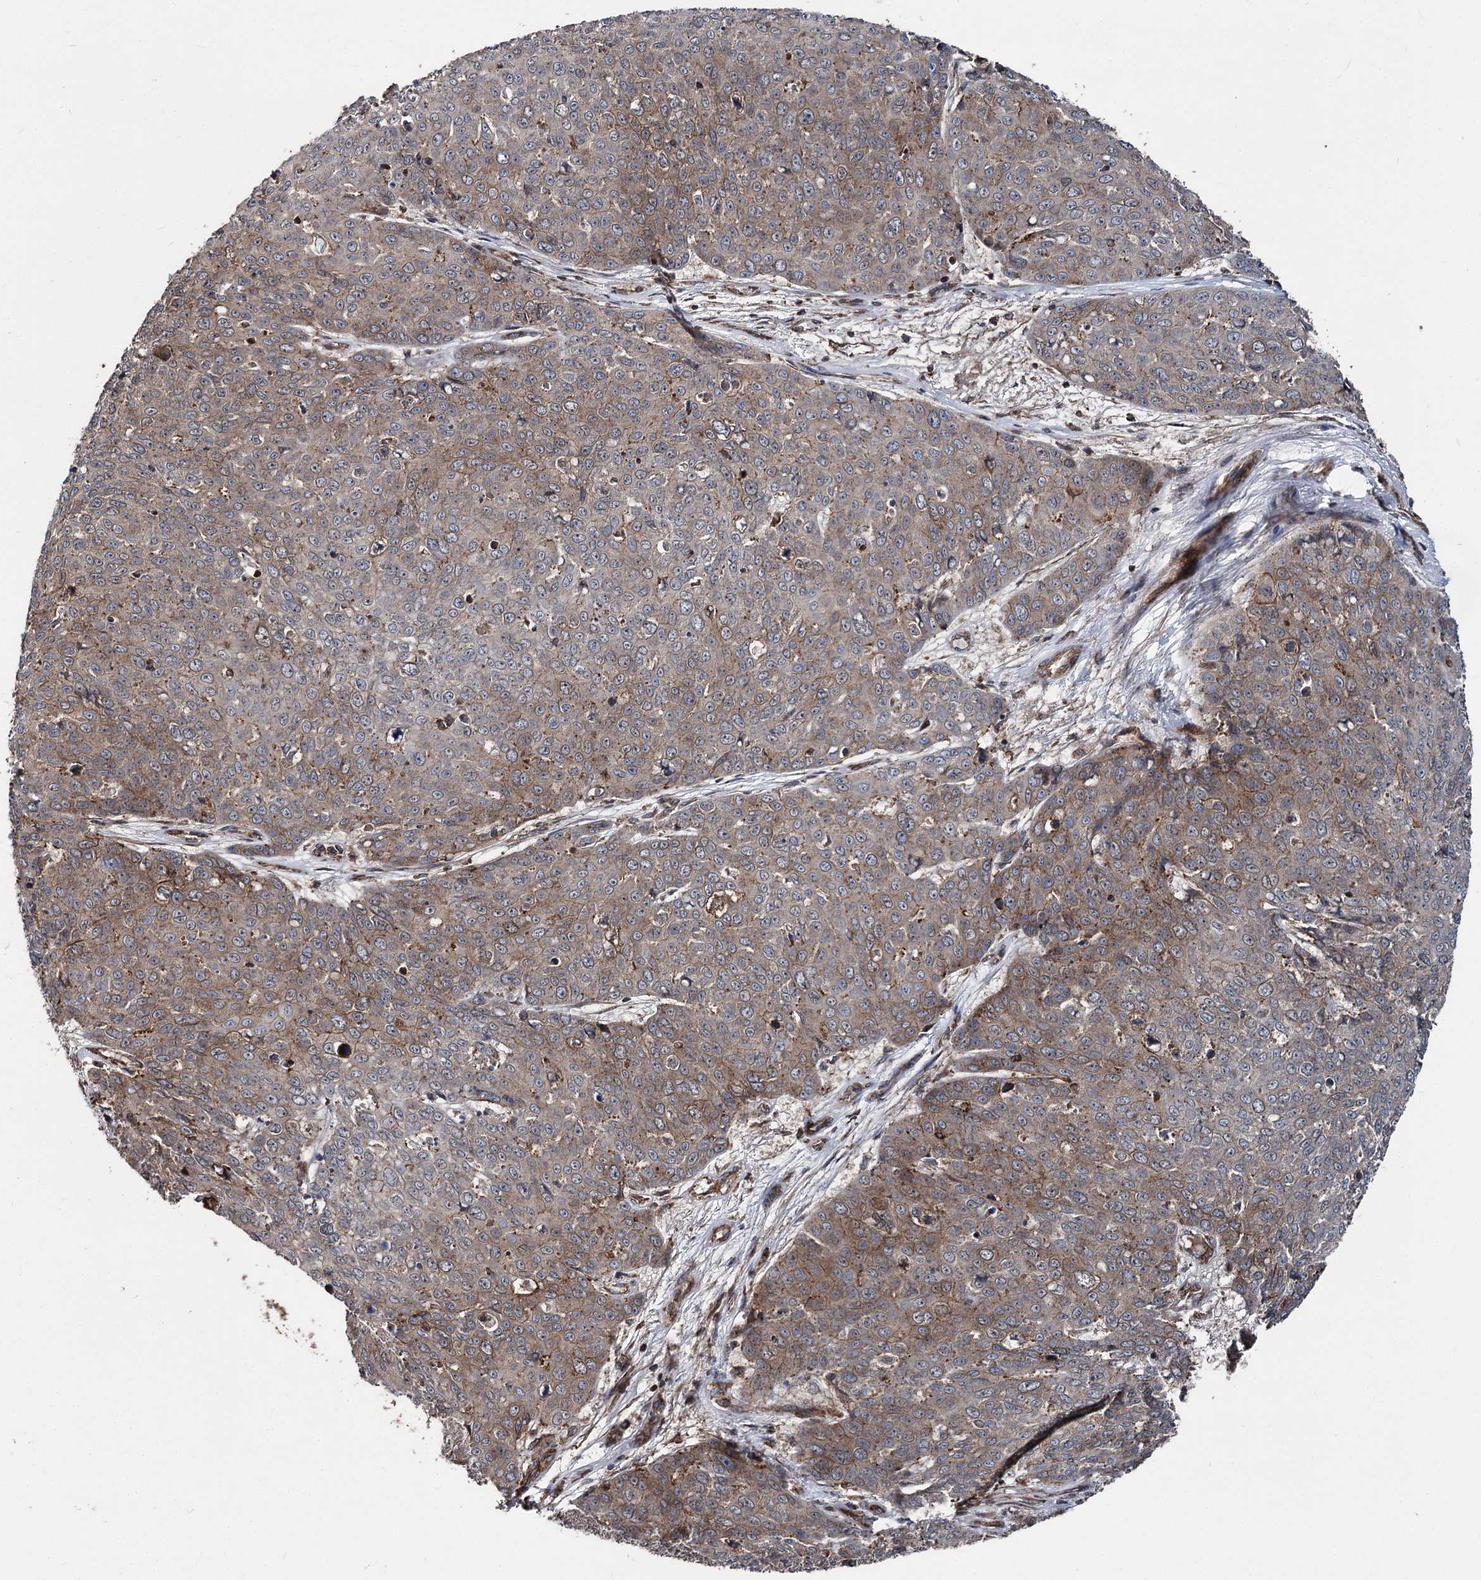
{"staining": {"intensity": "weak", "quantity": "25%-75%", "location": "cytoplasmic/membranous"}, "tissue": "skin cancer", "cell_type": "Tumor cells", "image_type": "cancer", "snomed": [{"axis": "morphology", "description": "Squamous cell carcinoma, NOS"}, {"axis": "topography", "description": "Skin"}], "caption": "Squamous cell carcinoma (skin) stained with a protein marker displays weak staining in tumor cells.", "gene": "ITFG2", "patient": {"sex": "male", "age": 71}}